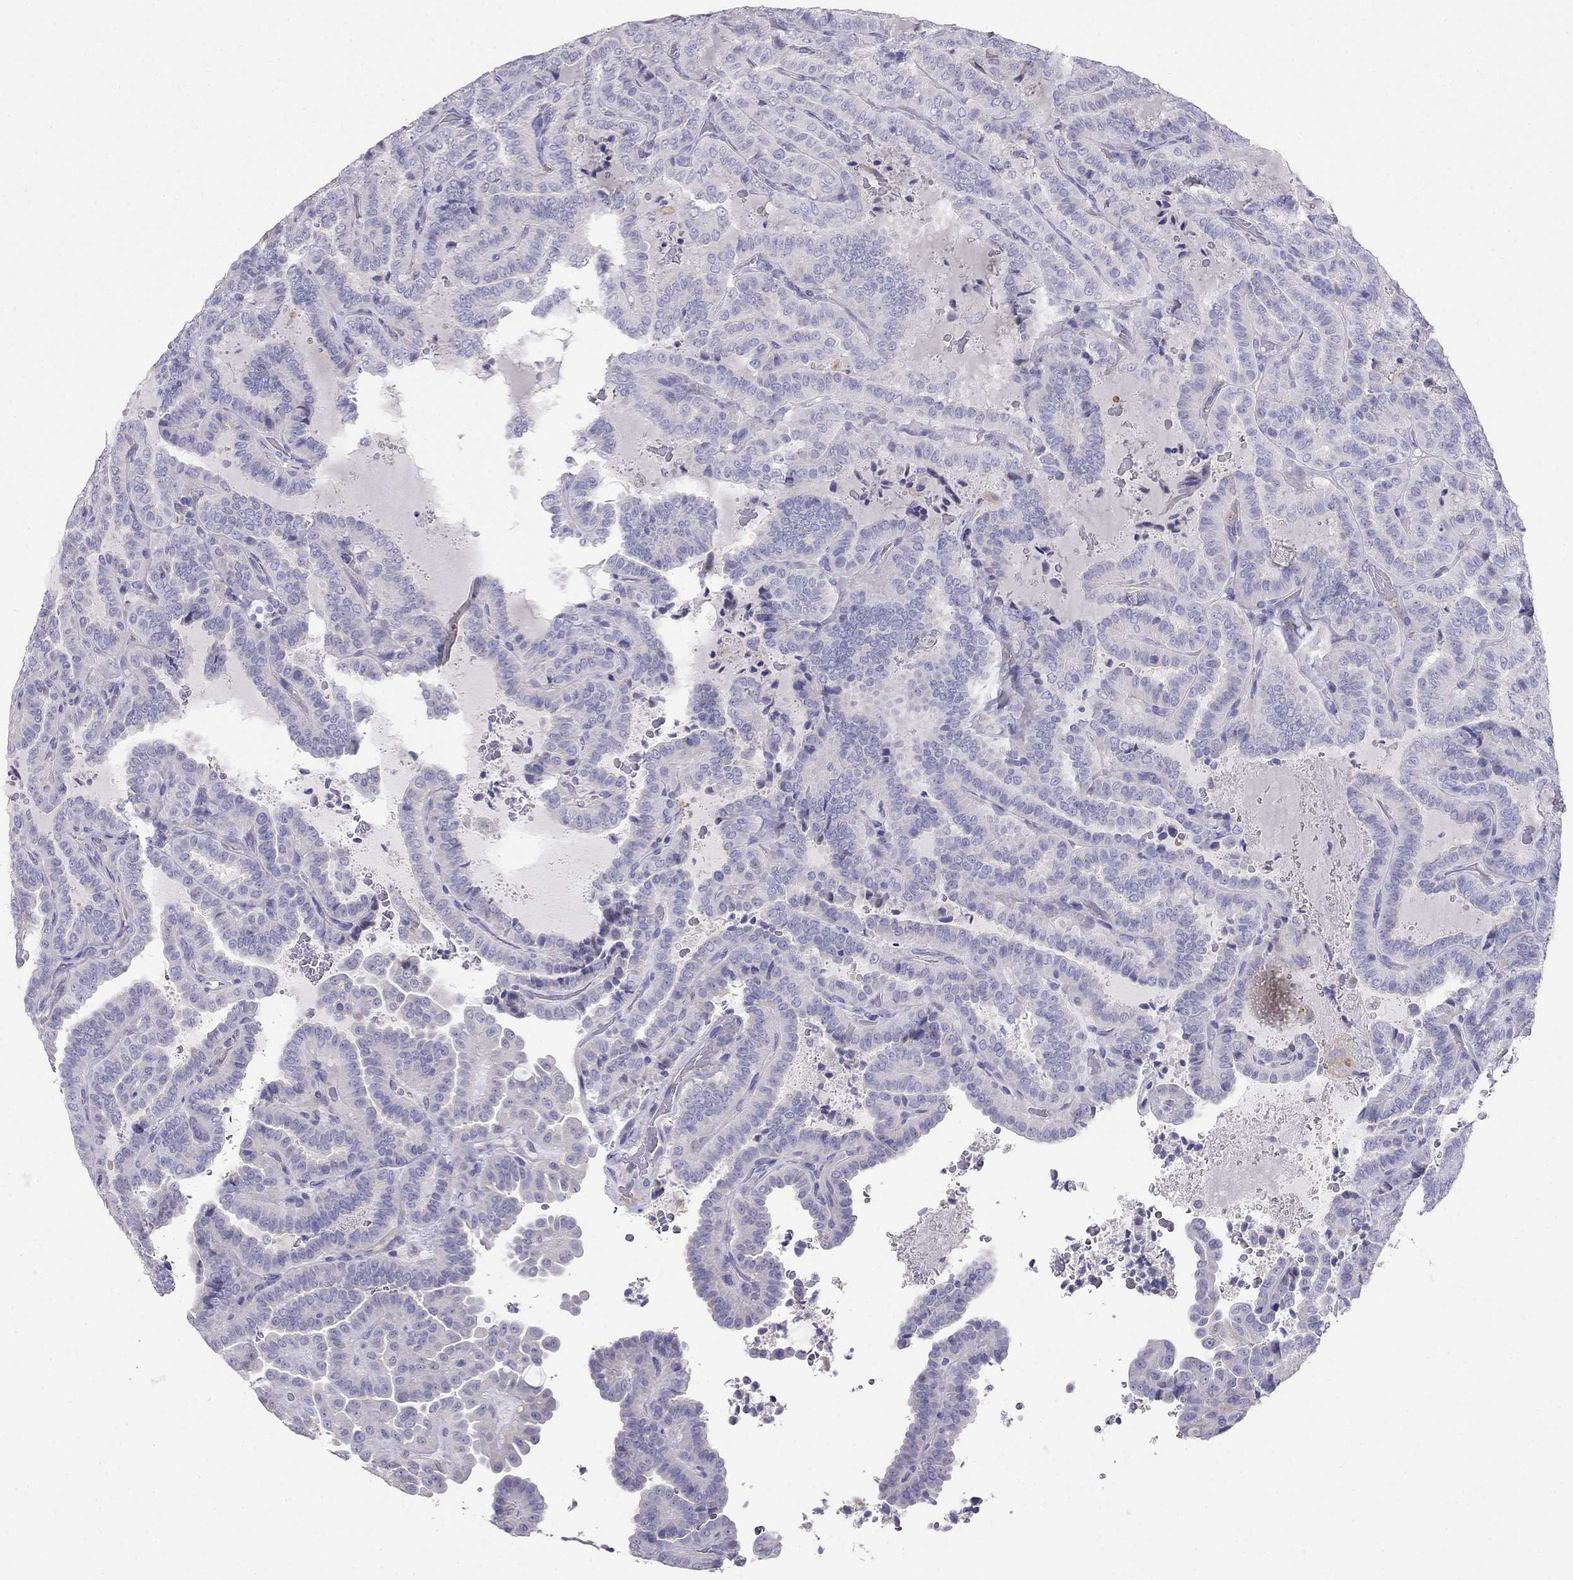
{"staining": {"intensity": "negative", "quantity": "none", "location": "none"}, "tissue": "thyroid cancer", "cell_type": "Tumor cells", "image_type": "cancer", "snomed": [{"axis": "morphology", "description": "Papillary adenocarcinoma, NOS"}, {"axis": "topography", "description": "Thyroid gland"}], "caption": "Thyroid cancer was stained to show a protein in brown. There is no significant expression in tumor cells.", "gene": "LY6H", "patient": {"sex": "female", "age": 39}}